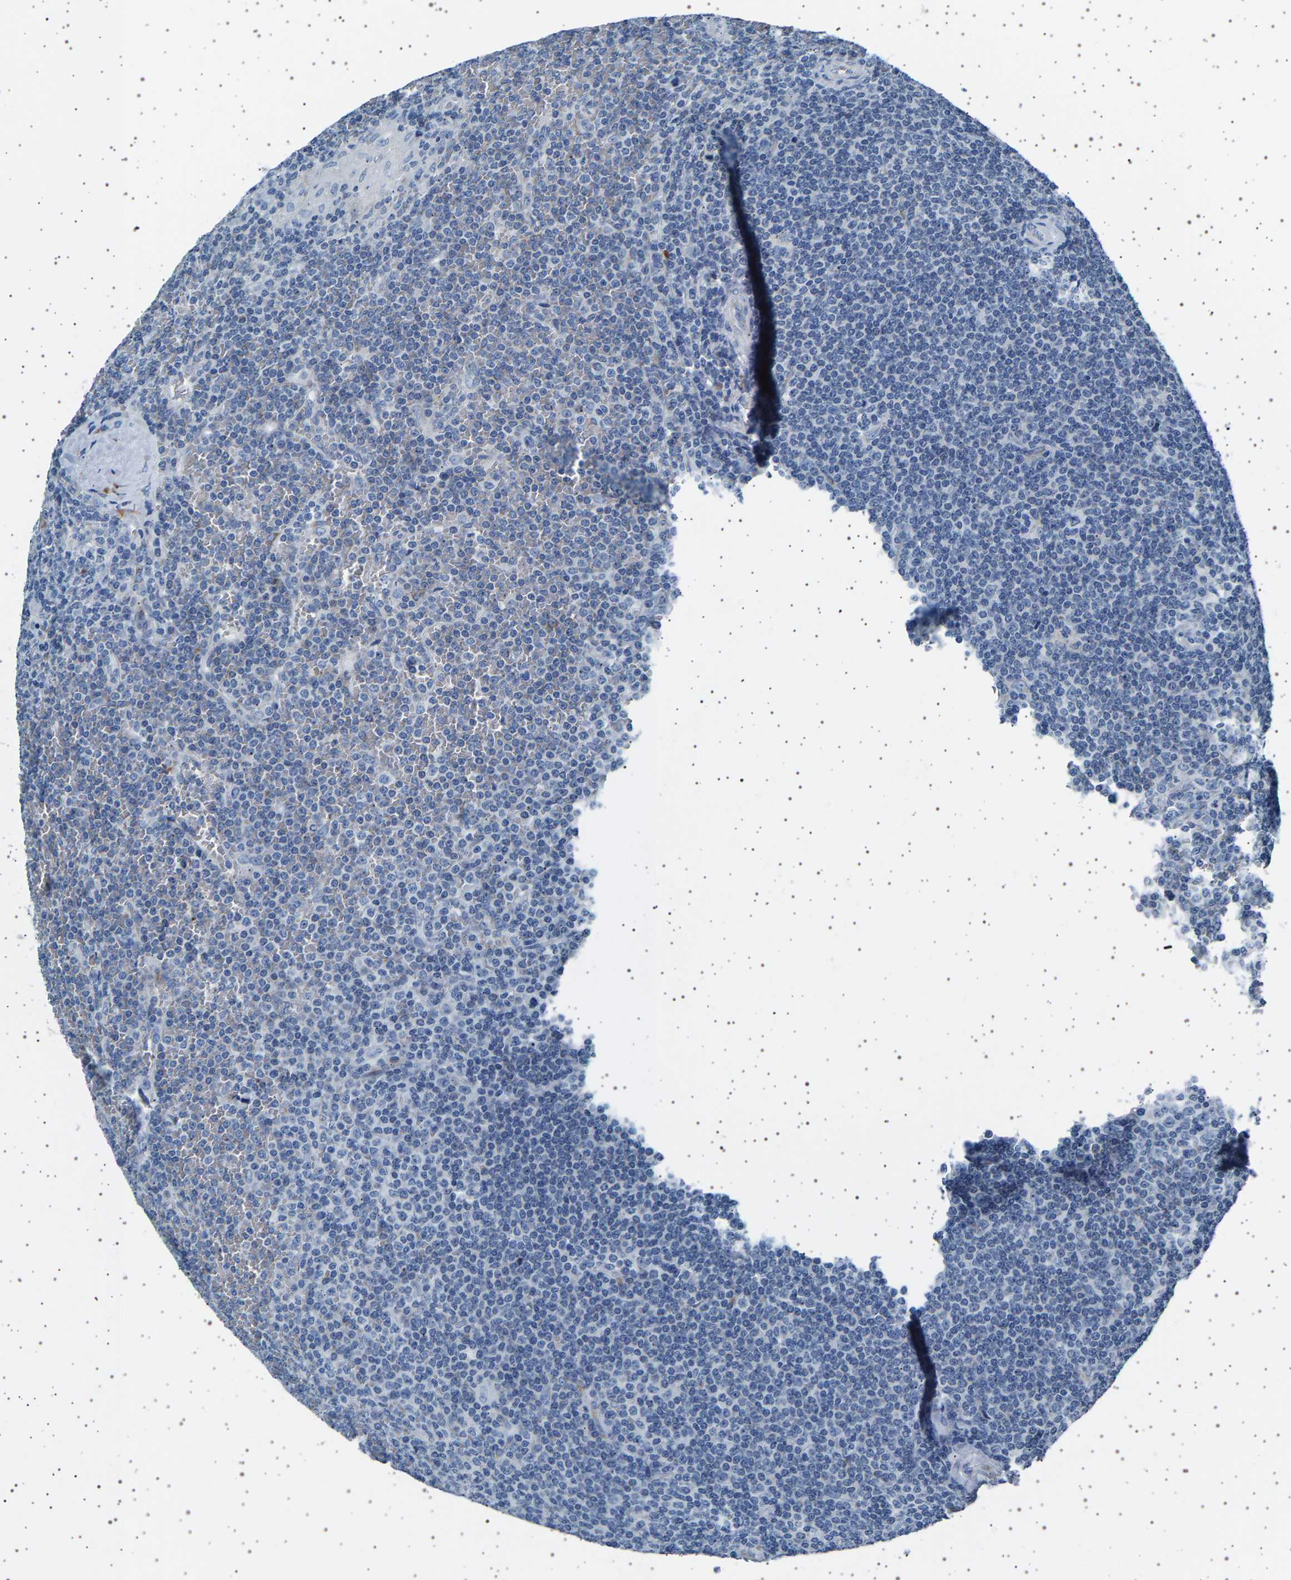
{"staining": {"intensity": "negative", "quantity": "none", "location": "none"}, "tissue": "lymphoma", "cell_type": "Tumor cells", "image_type": "cancer", "snomed": [{"axis": "morphology", "description": "Malignant lymphoma, non-Hodgkin's type, Low grade"}, {"axis": "topography", "description": "Spleen"}], "caption": "There is no significant positivity in tumor cells of malignant lymphoma, non-Hodgkin's type (low-grade). (Brightfield microscopy of DAB (3,3'-diaminobenzidine) immunohistochemistry at high magnification).", "gene": "FTCD", "patient": {"sex": "female", "age": 19}}